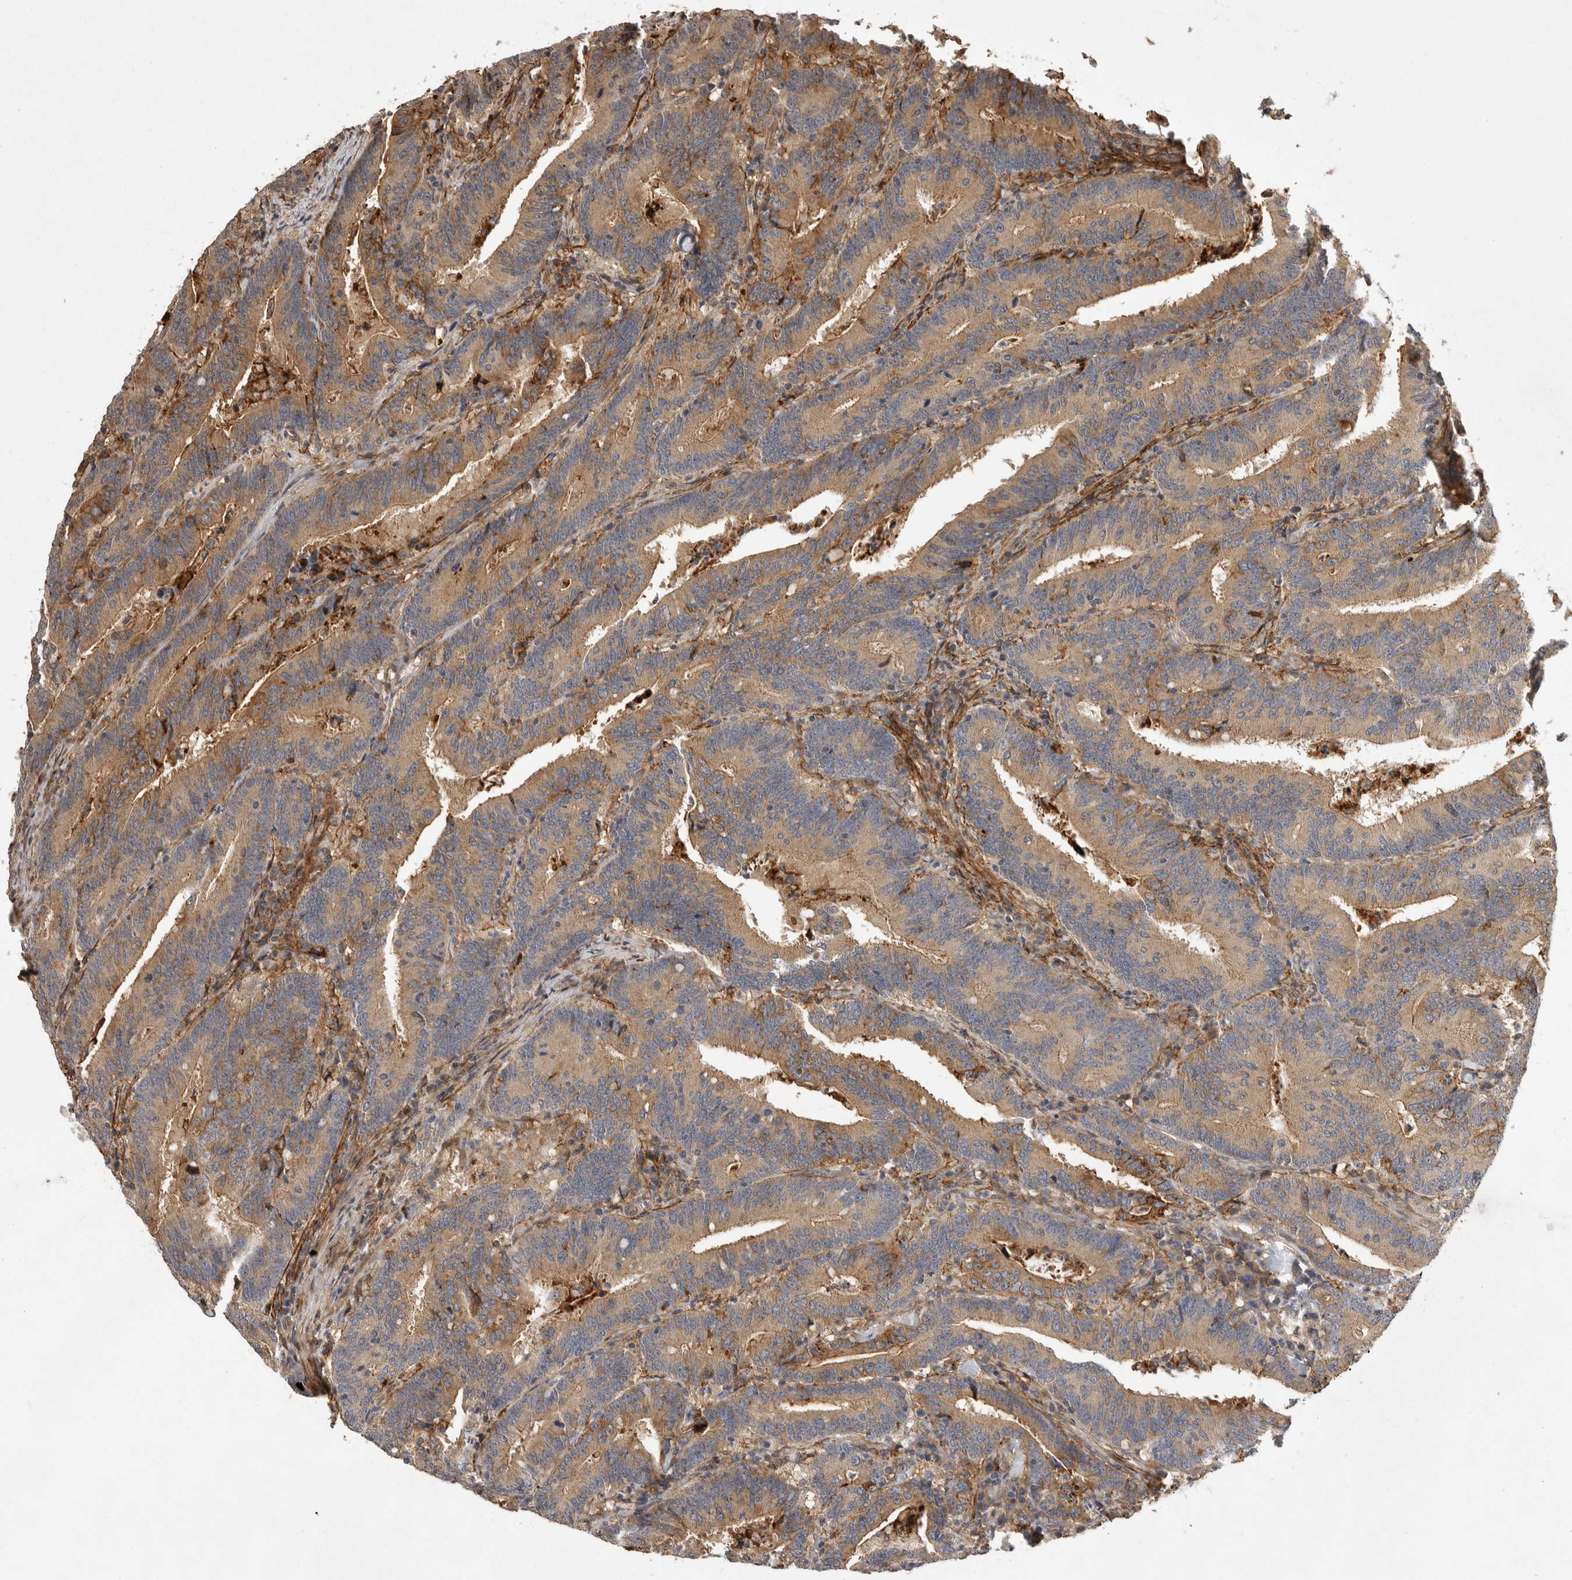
{"staining": {"intensity": "moderate", "quantity": ">75%", "location": "cytoplasmic/membranous"}, "tissue": "colorectal cancer", "cell_type": "Tumor cells", "image_type": "cancer", "snomed": [{"axis": "morphology", "description": "Adenocarcinoma, NOS"}, {"axis": "topography", "description": "Colon"}], "caption": "The micrograph reveals staining of colorectal cancer, revealing moderate cytoplasmic/membranous protein staining (brown color) within tumor cells. (Stains: DAB (3,3'-diaminobenzidine) in brown, nuclei in blue, Microscopy: brightfield microscopy at high magnification).", "gene": "NECTIN1", "patient": {"sex": "female", "age": 66}}